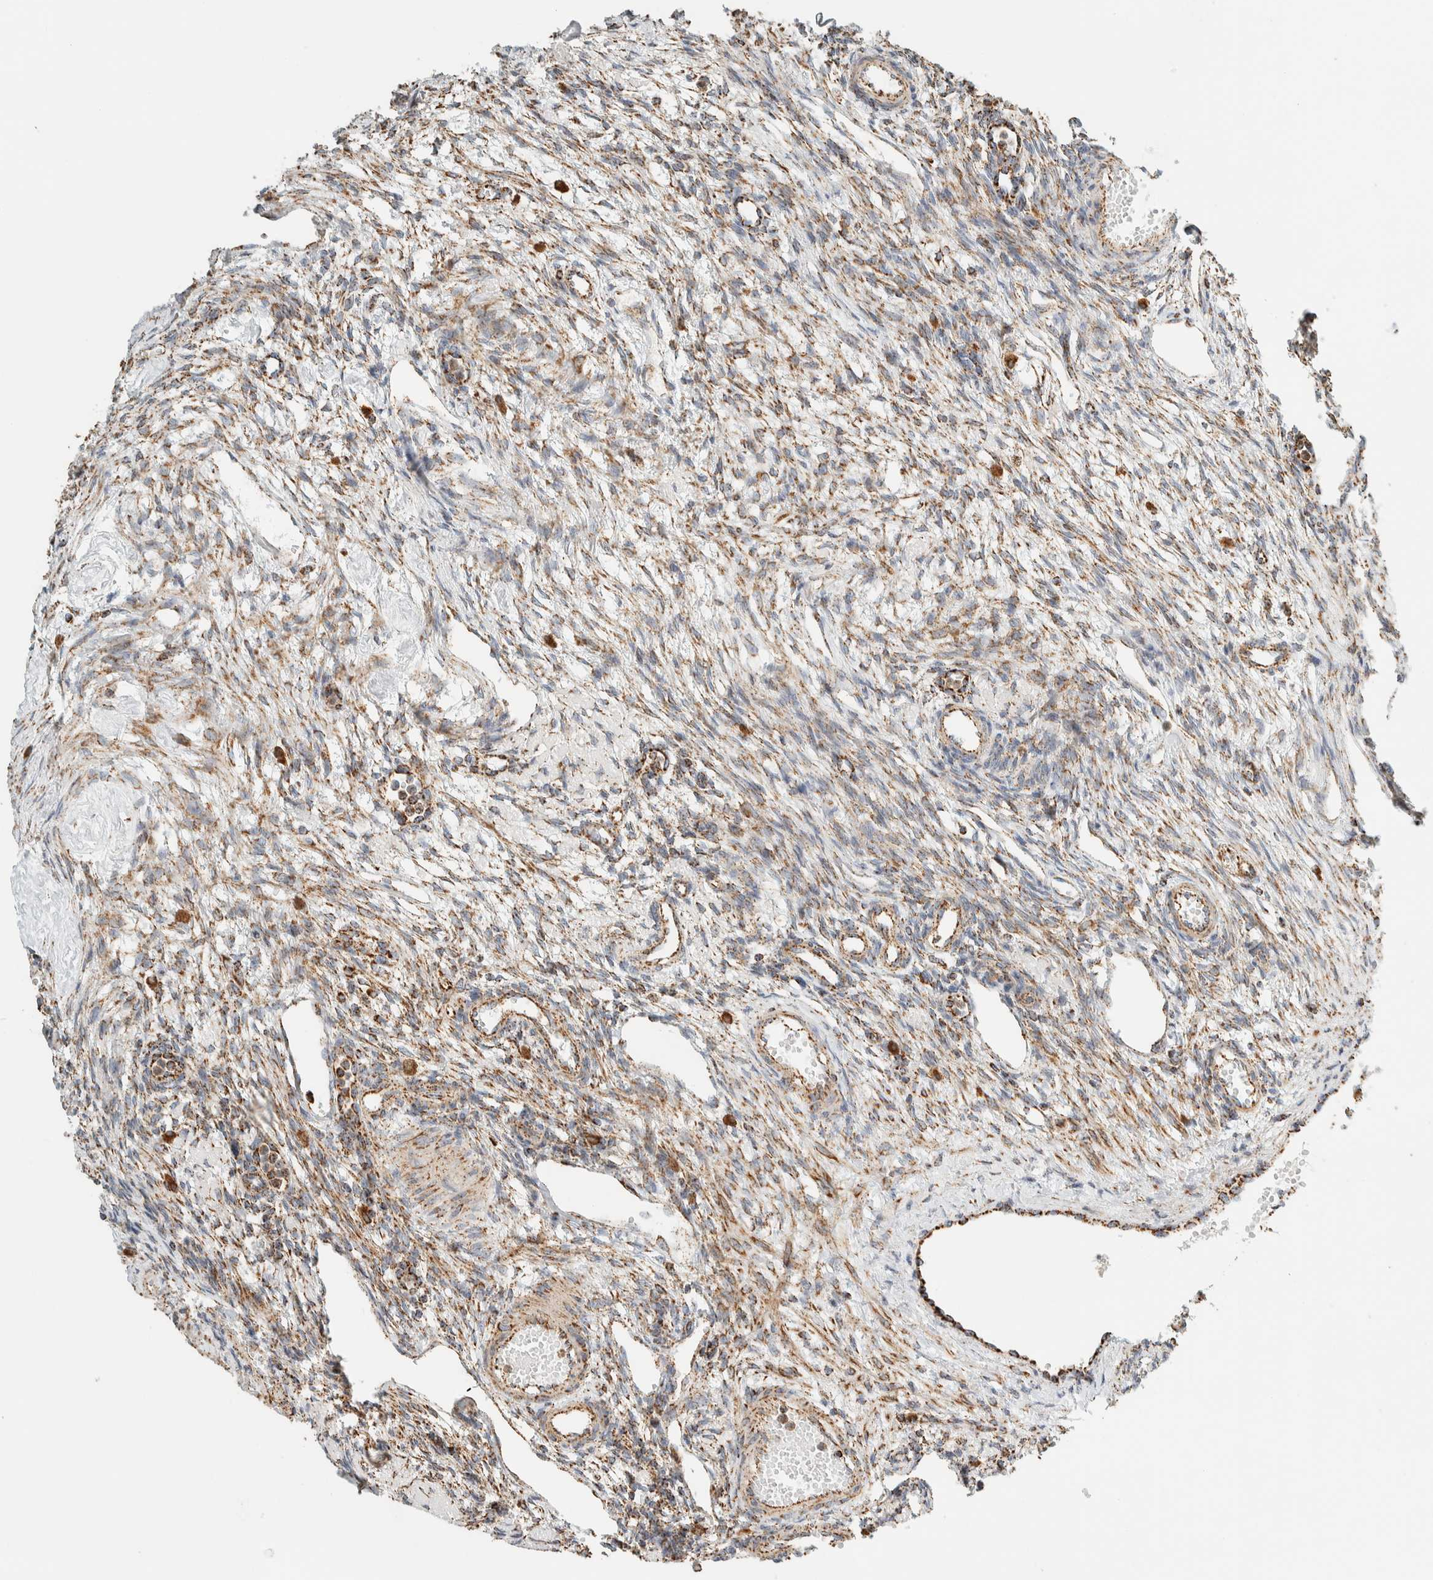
{"staining": {"intensity": "moderate", "quantity": ">75%", "location": "cytoplasmic/membranous"}, "tissue": "ovary", "cell_type": "Ovarian stroma cells", "image_type": "normal", "snomed": [{"axis": "morphology", "description": "Normal tissue, NOS"}, {"axis": "topography", "description": "Ovary"}], "caption": "Immunohistochemical staining of benign ovary demonstrates medium levels of moderate cytoplasmic/membranous positivity in approximately >75% of ovarian stroma cells. The staining was performed using DAB (3,3'-diaminobenzidine) to visualize the protein expression in brown, while the nuclei were stained in blue with hematoxylin (Magnification: 20x).", "gene": "ZNF454", "patient": {"sex": "female", "age": 33}}